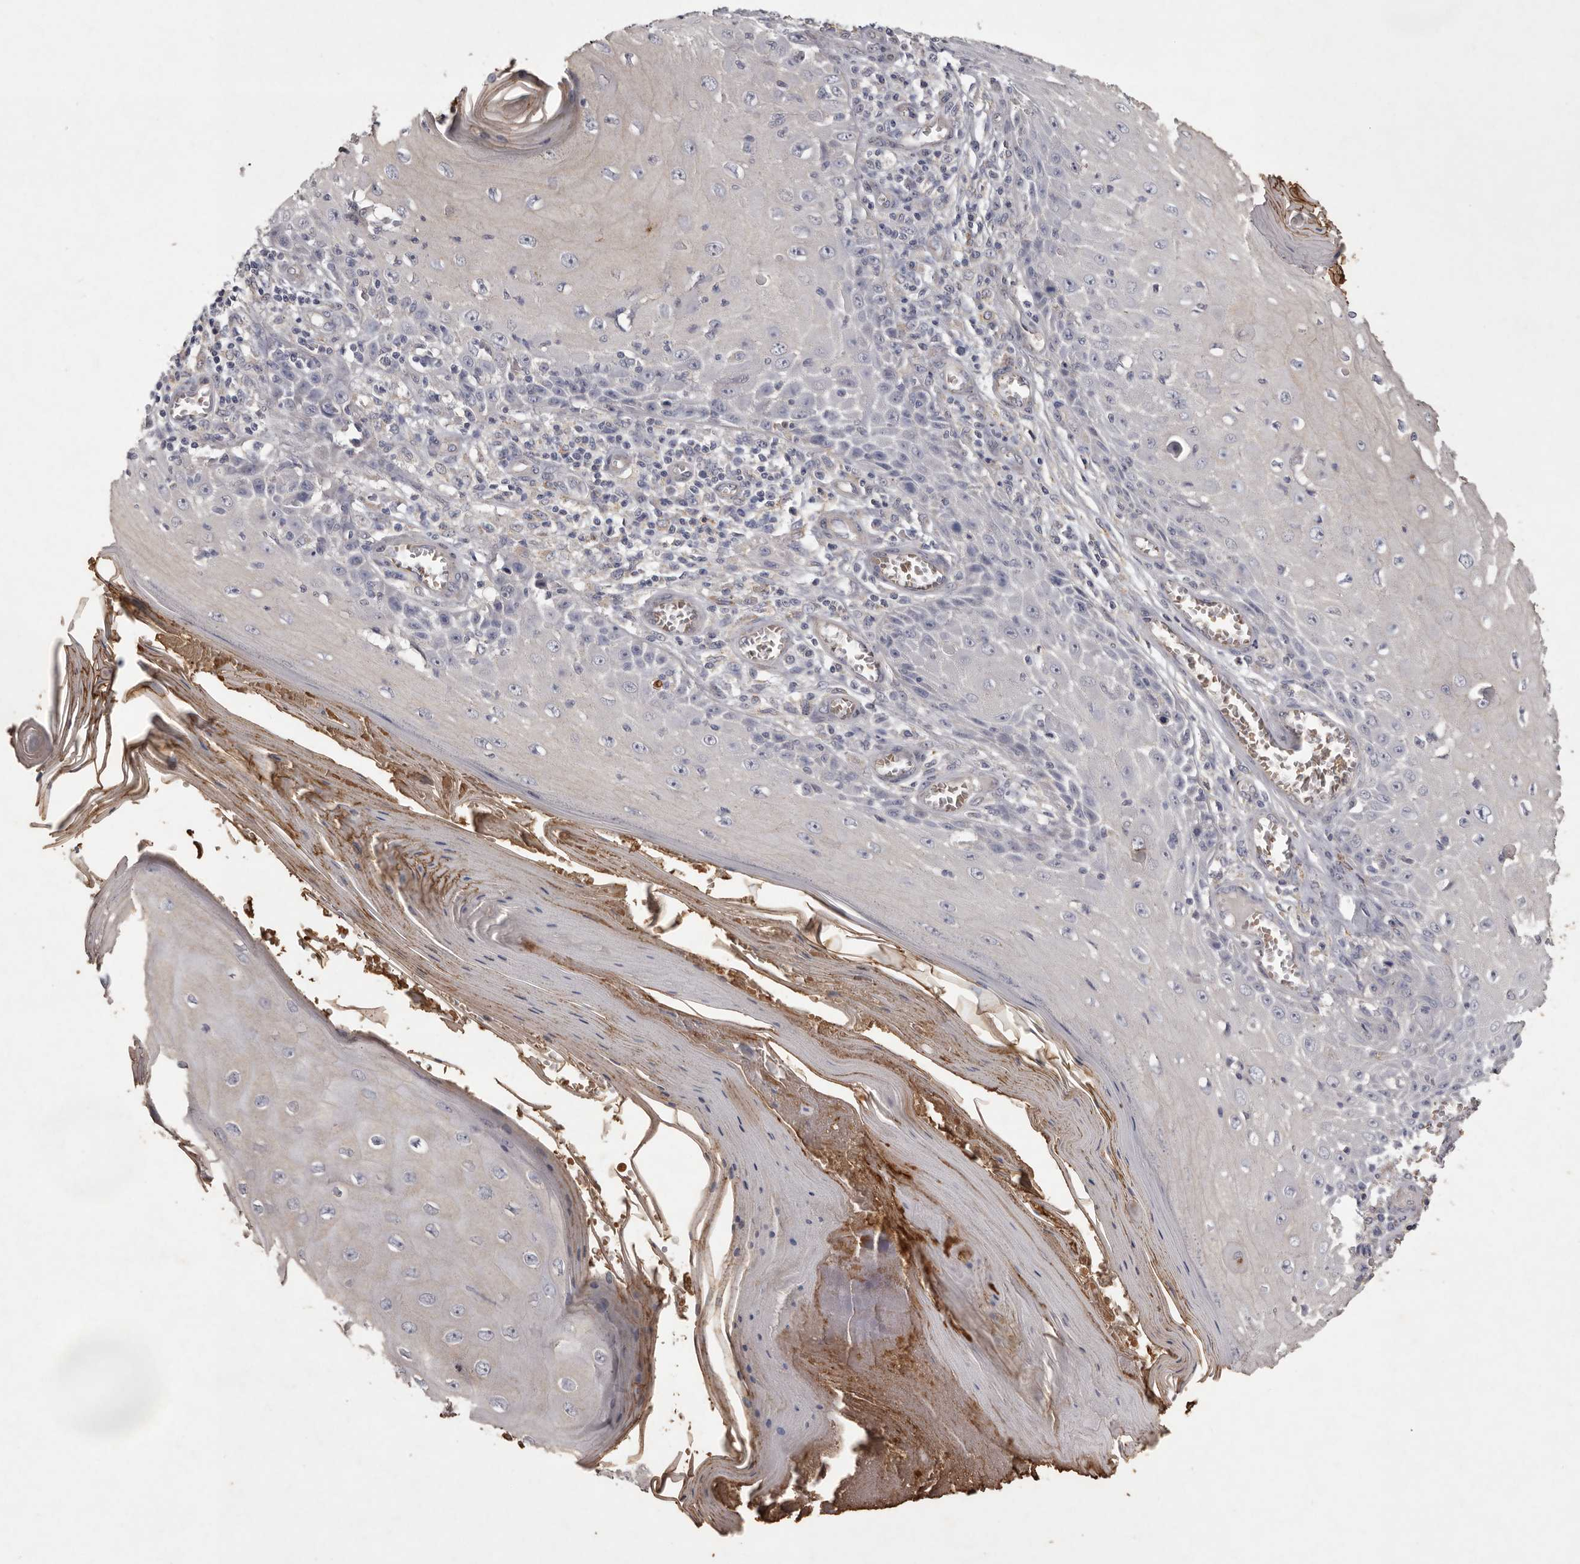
{"staining": {"intensity": "negative", "quantity": "none", "location": "none"}, "tissue": "skin cancer", "cell_type": "Tumor cells", "image_type": "cancer", "snomed": [{"axis": "morphology", "description": "Squamous cell carcinoma, NOS"}, {"axis": "topography", "description": "Skin"}], "caption": "IHC image of neoplastic tissue: human skin squamous cell carcinoma stained with DAB demonstrates no significant protein staining in tumor cells.", "gene": "NKAIN4", "patient": {"sex": "female", "age": 73}}